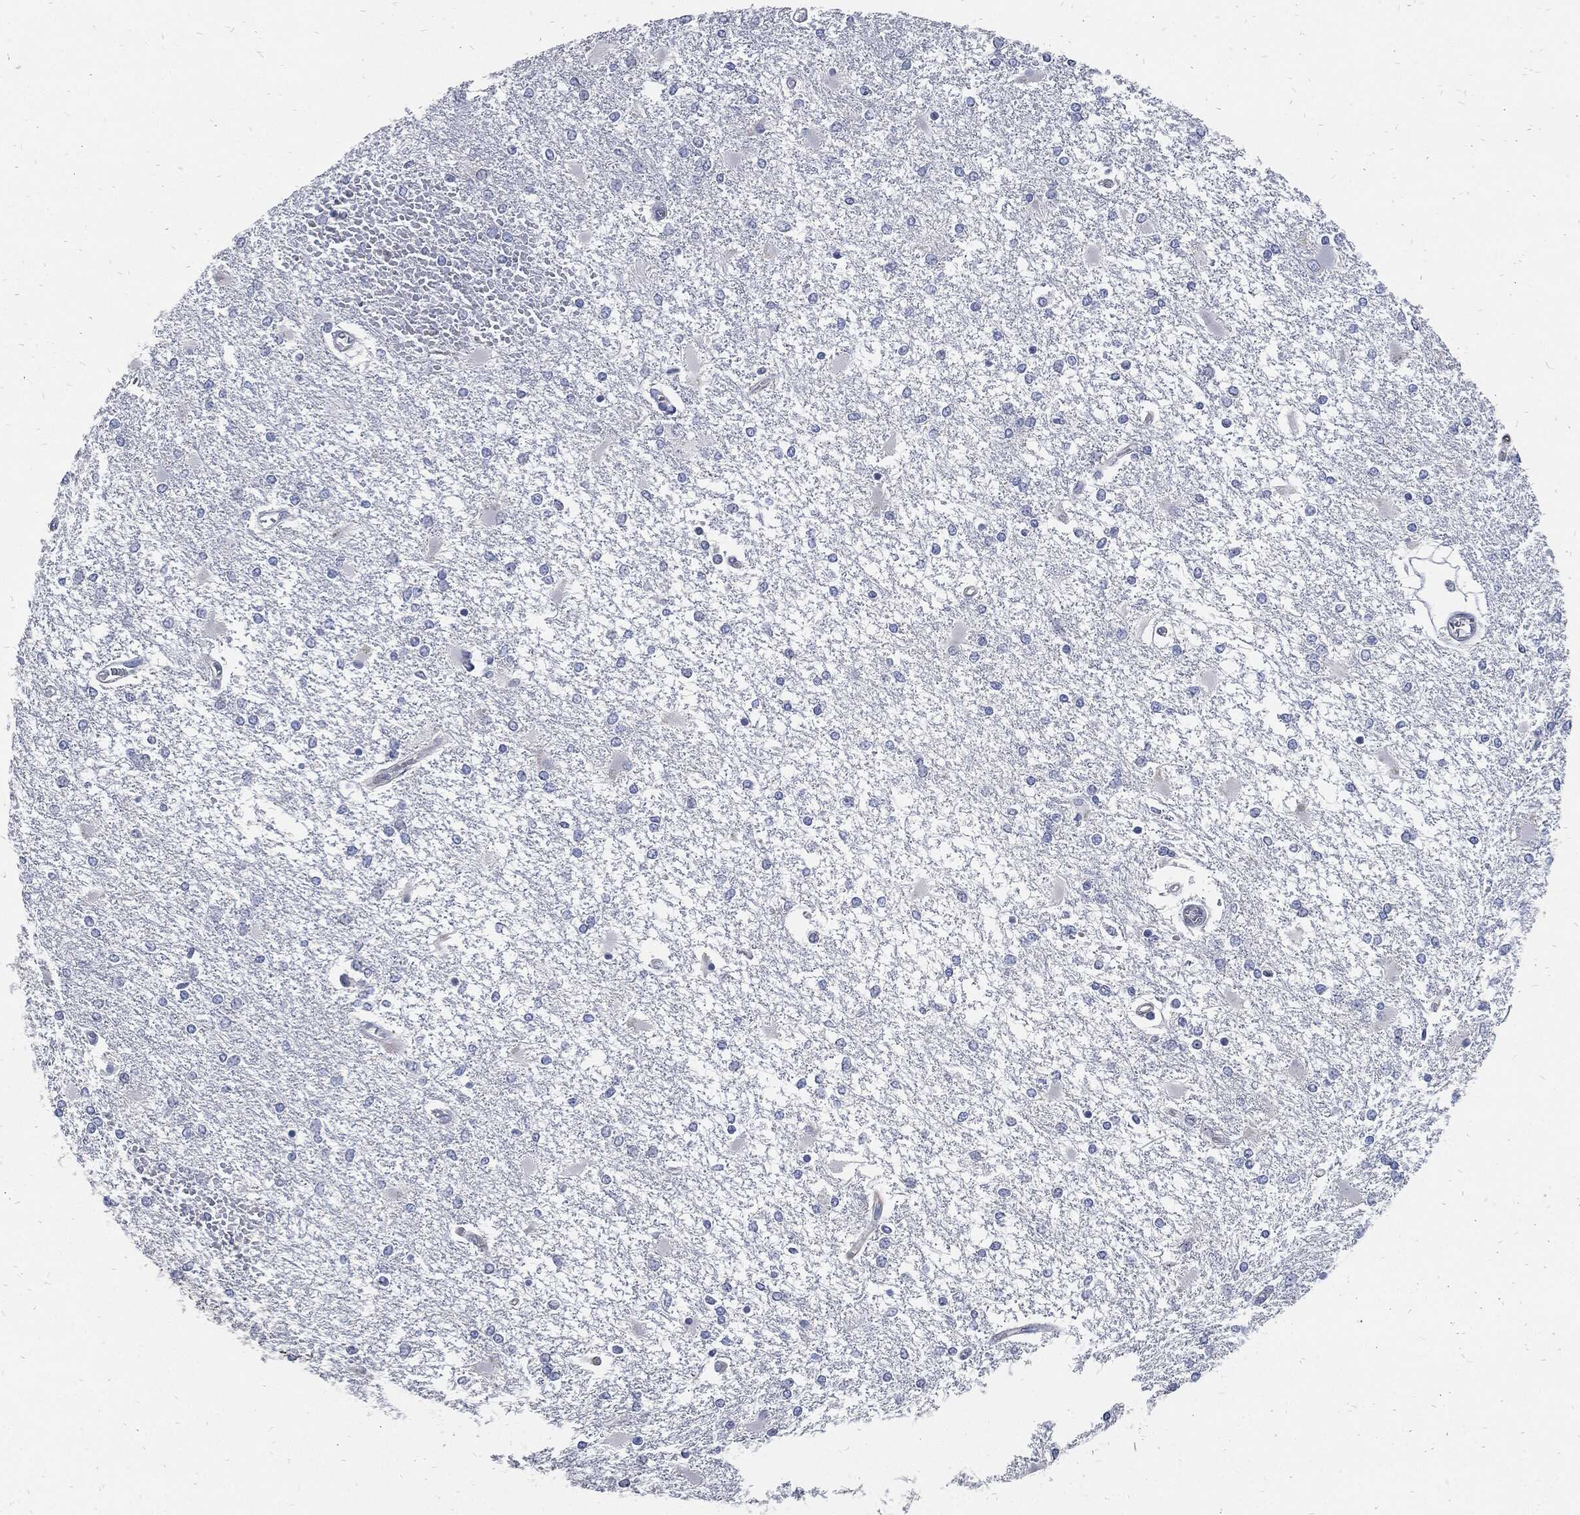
{"staining": {"intensity": "negative", "quantity": "none", "location": "none"}, "tissue": "glioma", "cell_type": "Tumor cells", "image_type": "cancer", "snomed": [{"axis": "morphology", "description": "Glioma, malignant, High grade"}, {"axis": "topography", "description": "Cerebral cortex"}], "caption": "A photomicrograph of human malignant glioma (high-grade) is negative for staining in tumor cells.", "gene": "MKI67", "patient": {"sex": "male", "age": 79}}